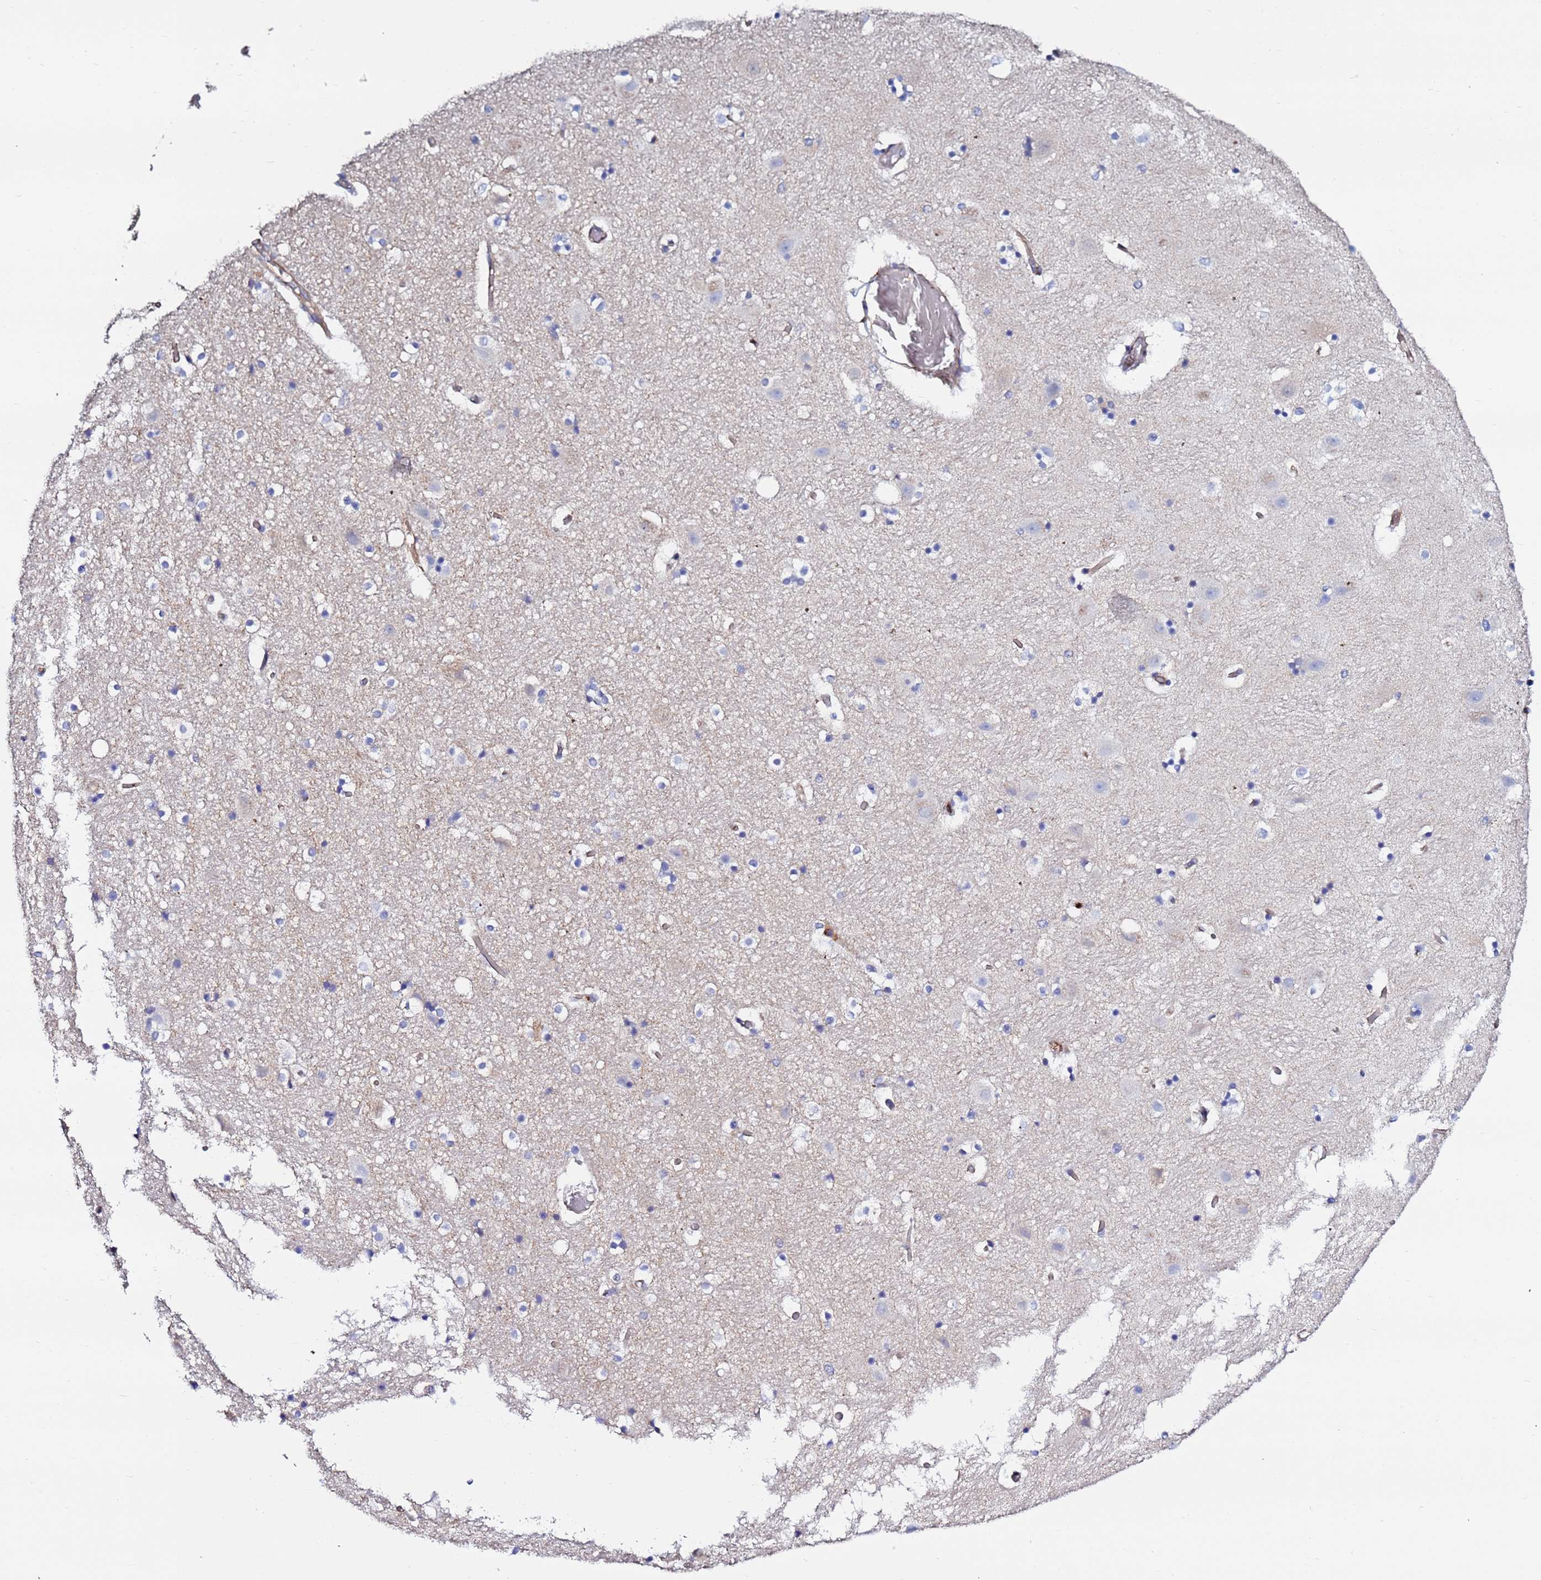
{"staining": {"intensity": "negative", "quantity": "none", "location": "none"}, "tissue": "hippocampus", "cell_type": "Glial cells", "image_type": "normal", "snomed": [{"axis": "morphology", "description": "Normal tissue, NOS"}, {"axis": "topography", "description": "Hippocampus"}], "caption": "This micrograph is of normal hippocampus stained with immunohistochemistry to label a protein in brown with the nuclei are counter-stained blue. There is no expression in glial cells.", "gene": "POTEE", "patient": {"sex": "female", "age": 52}}